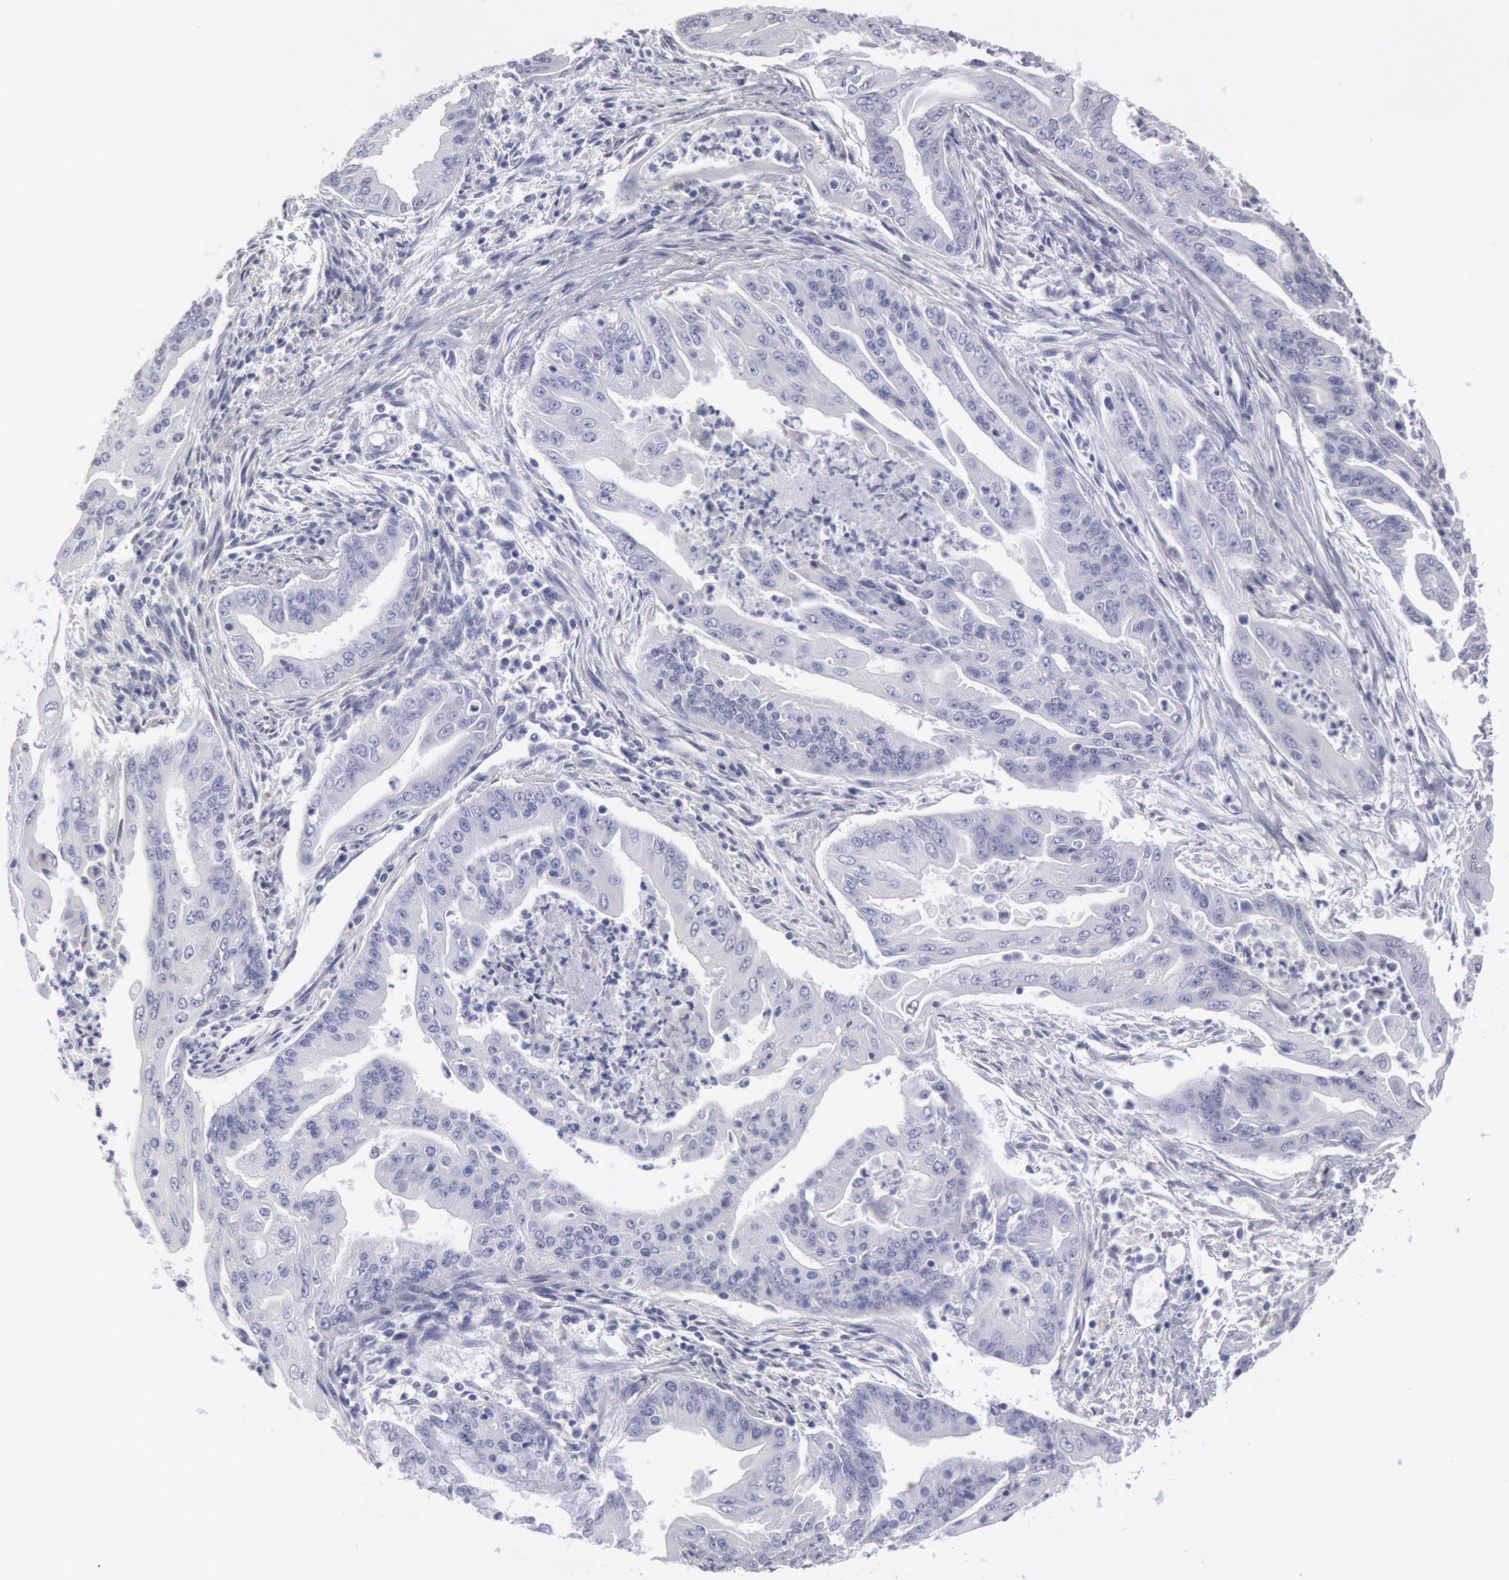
{"staining": {"intensity": "negative", "quantity": "none", "location": "none"}, "tissue": "endometrial cancer", "cell_type": "Tumor cells", "image_type": "cancer", "snomed": [{"axis": "morphology", "description": "Adenocarcinoma, NOS"}, {"axis": "topography", "description": "Endometrium"}], "caption": "This is a photomicrograph of immunohistochemistry staining of endometrial cancer, which shows no positivity in tumor cells. (DAB (3,3'-diaminobenzidine) IHC, high magnification).", "gene": "FHL1", "patient": {"sex": "female", "age": 63}}